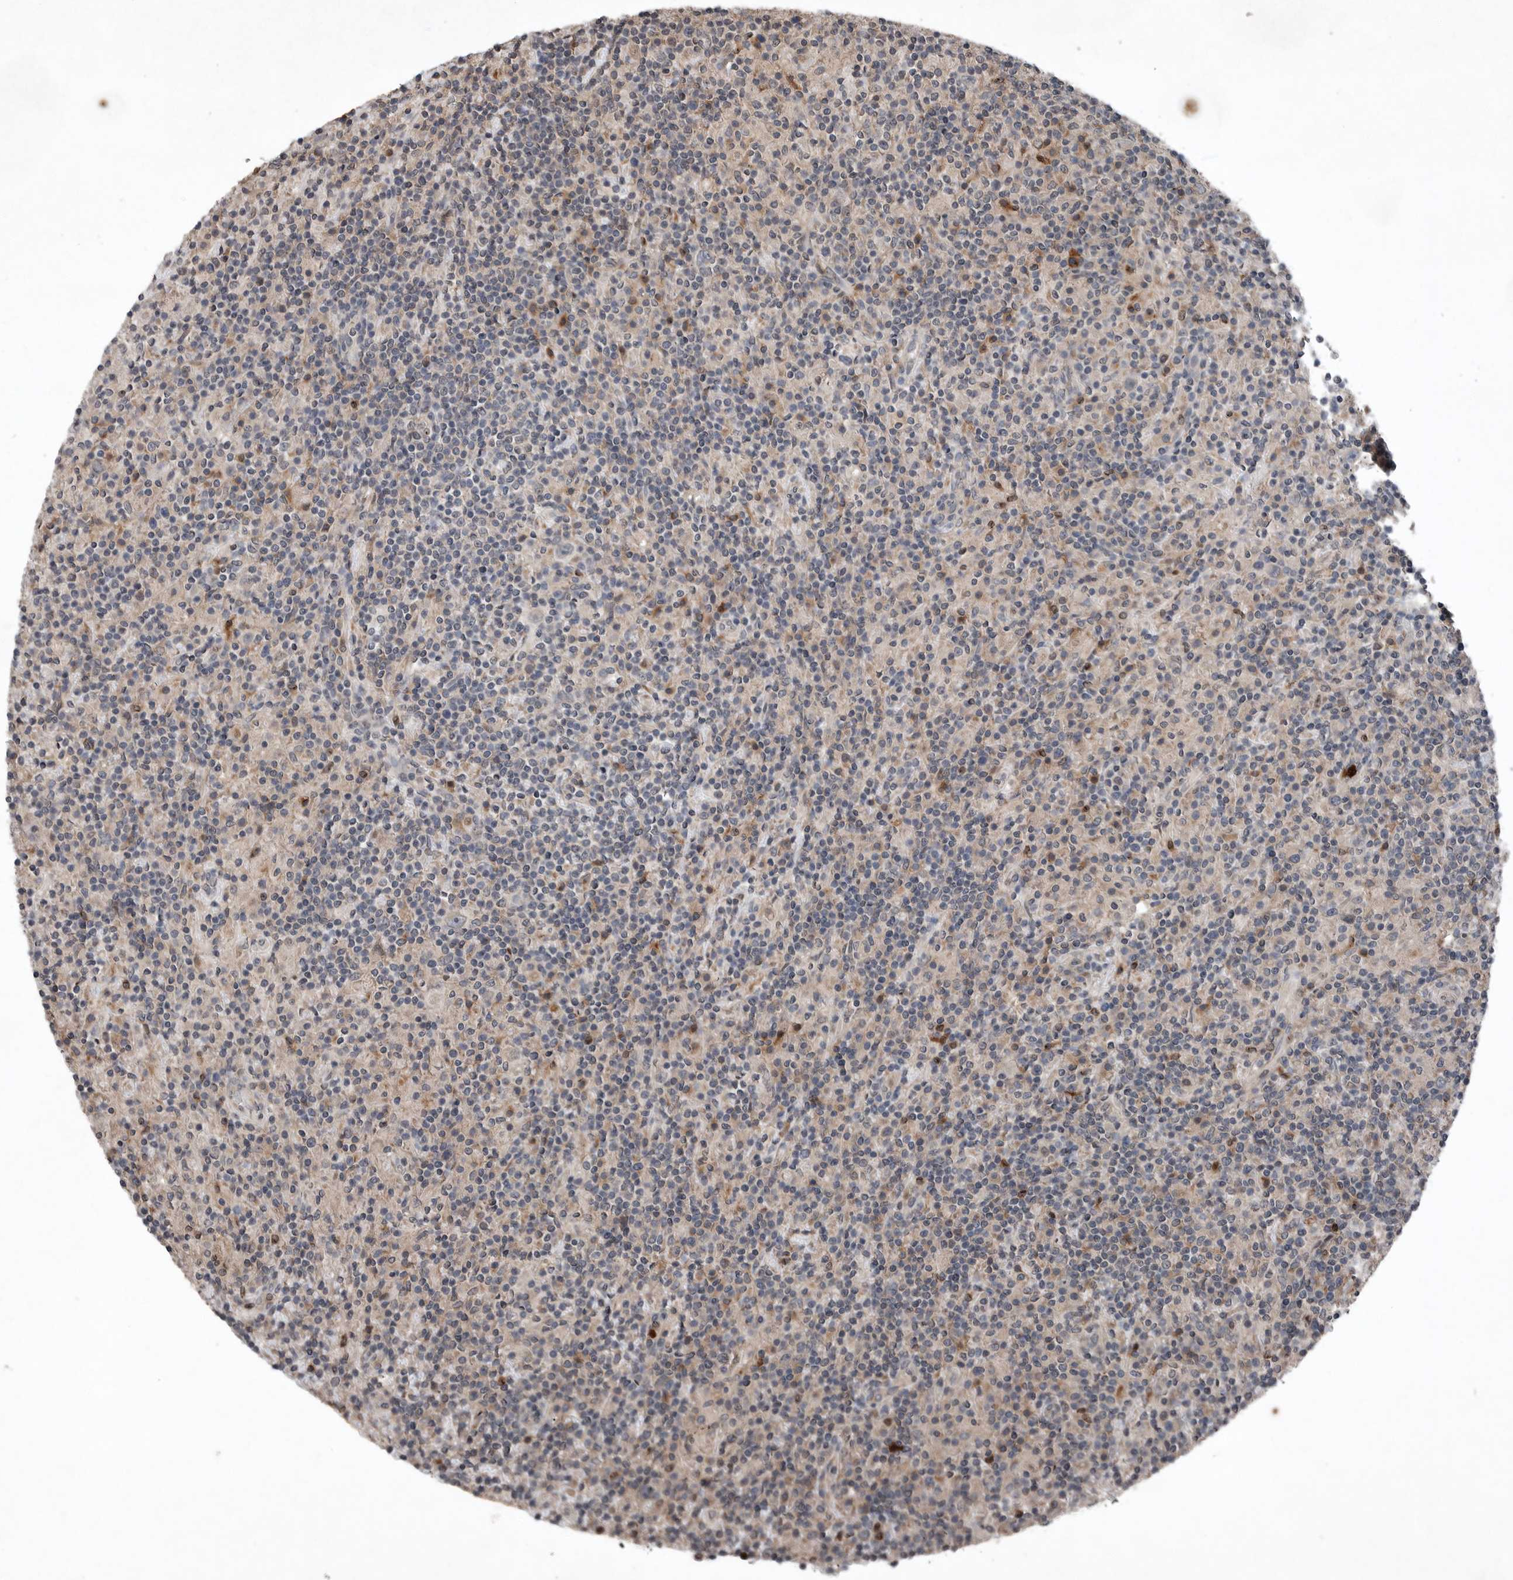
{"staining": {"intensity": "negative", "quantity": "none", "location": "none"}, "tissue": "lymphoma", "cell_type": "Tumor cells", "image_type": "cancer", "snomed": [{"axis": "morphology", "description": "Hodgkin's disease, NOS"}, {"axis": "topography", "description": "Lymph node"}], "caption": "Micrograph shows no protein staining in tumor cells of lymphoma tissue.", "gene": "SCP2", "patient": {"sex": "male", "age": 70}}